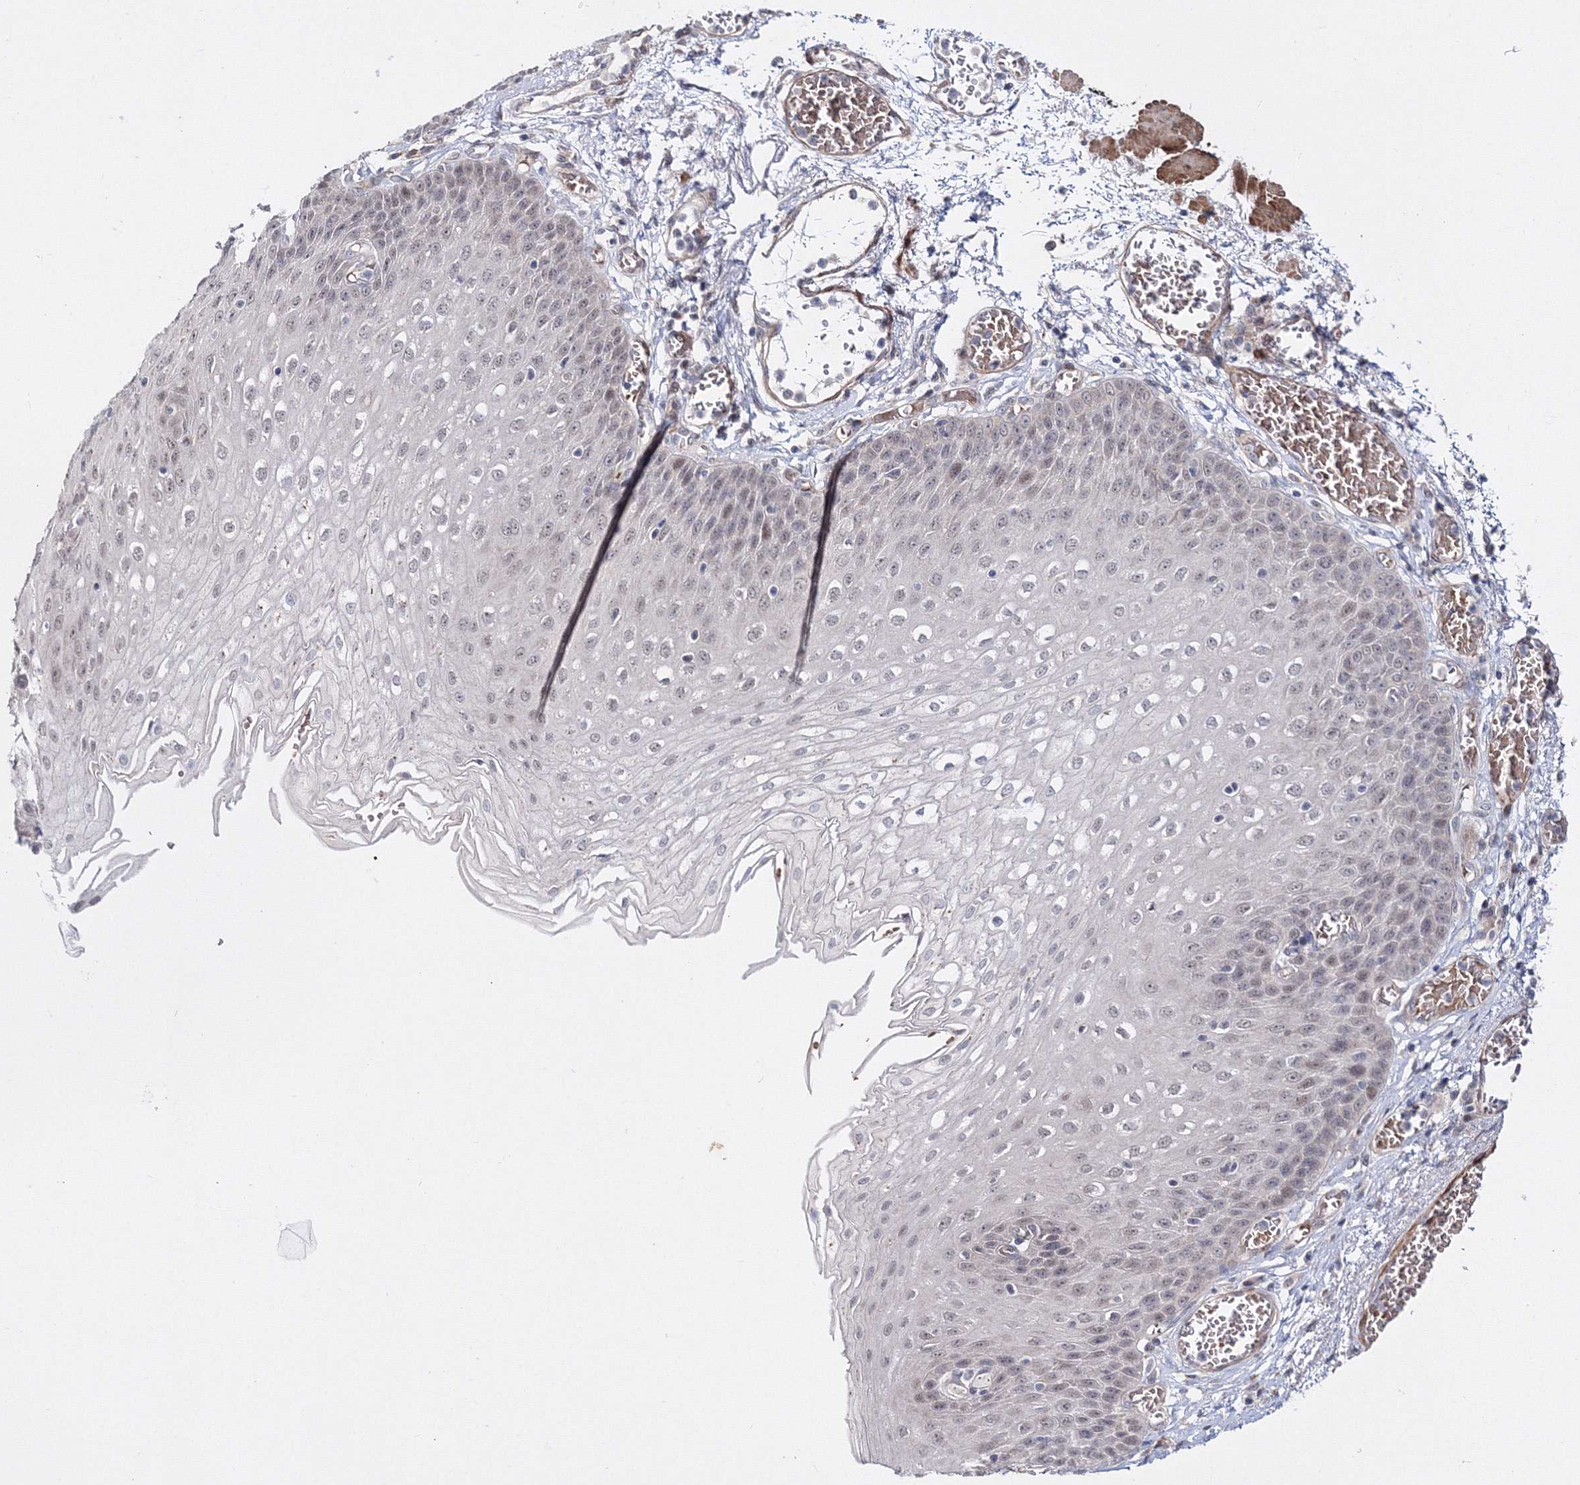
{"staining": {"intensity": "weak", "quantity": "<25%", "location": "nuclear"}, "tissue": "esophagus", "cell_type": "Squamous epithelial cells", "image_type": "normal", "snomed": [{"axis": "morphology", "description": "Normal tissue, NOS"}, {"axis": "topography", "description": "Esophagus"}], "caption": "Micrograph shows no protein staining in squamous epithelial cells of normal esophagus.", "gene": "C11orf52", "patient": {"sex": "male", "age": 81}}